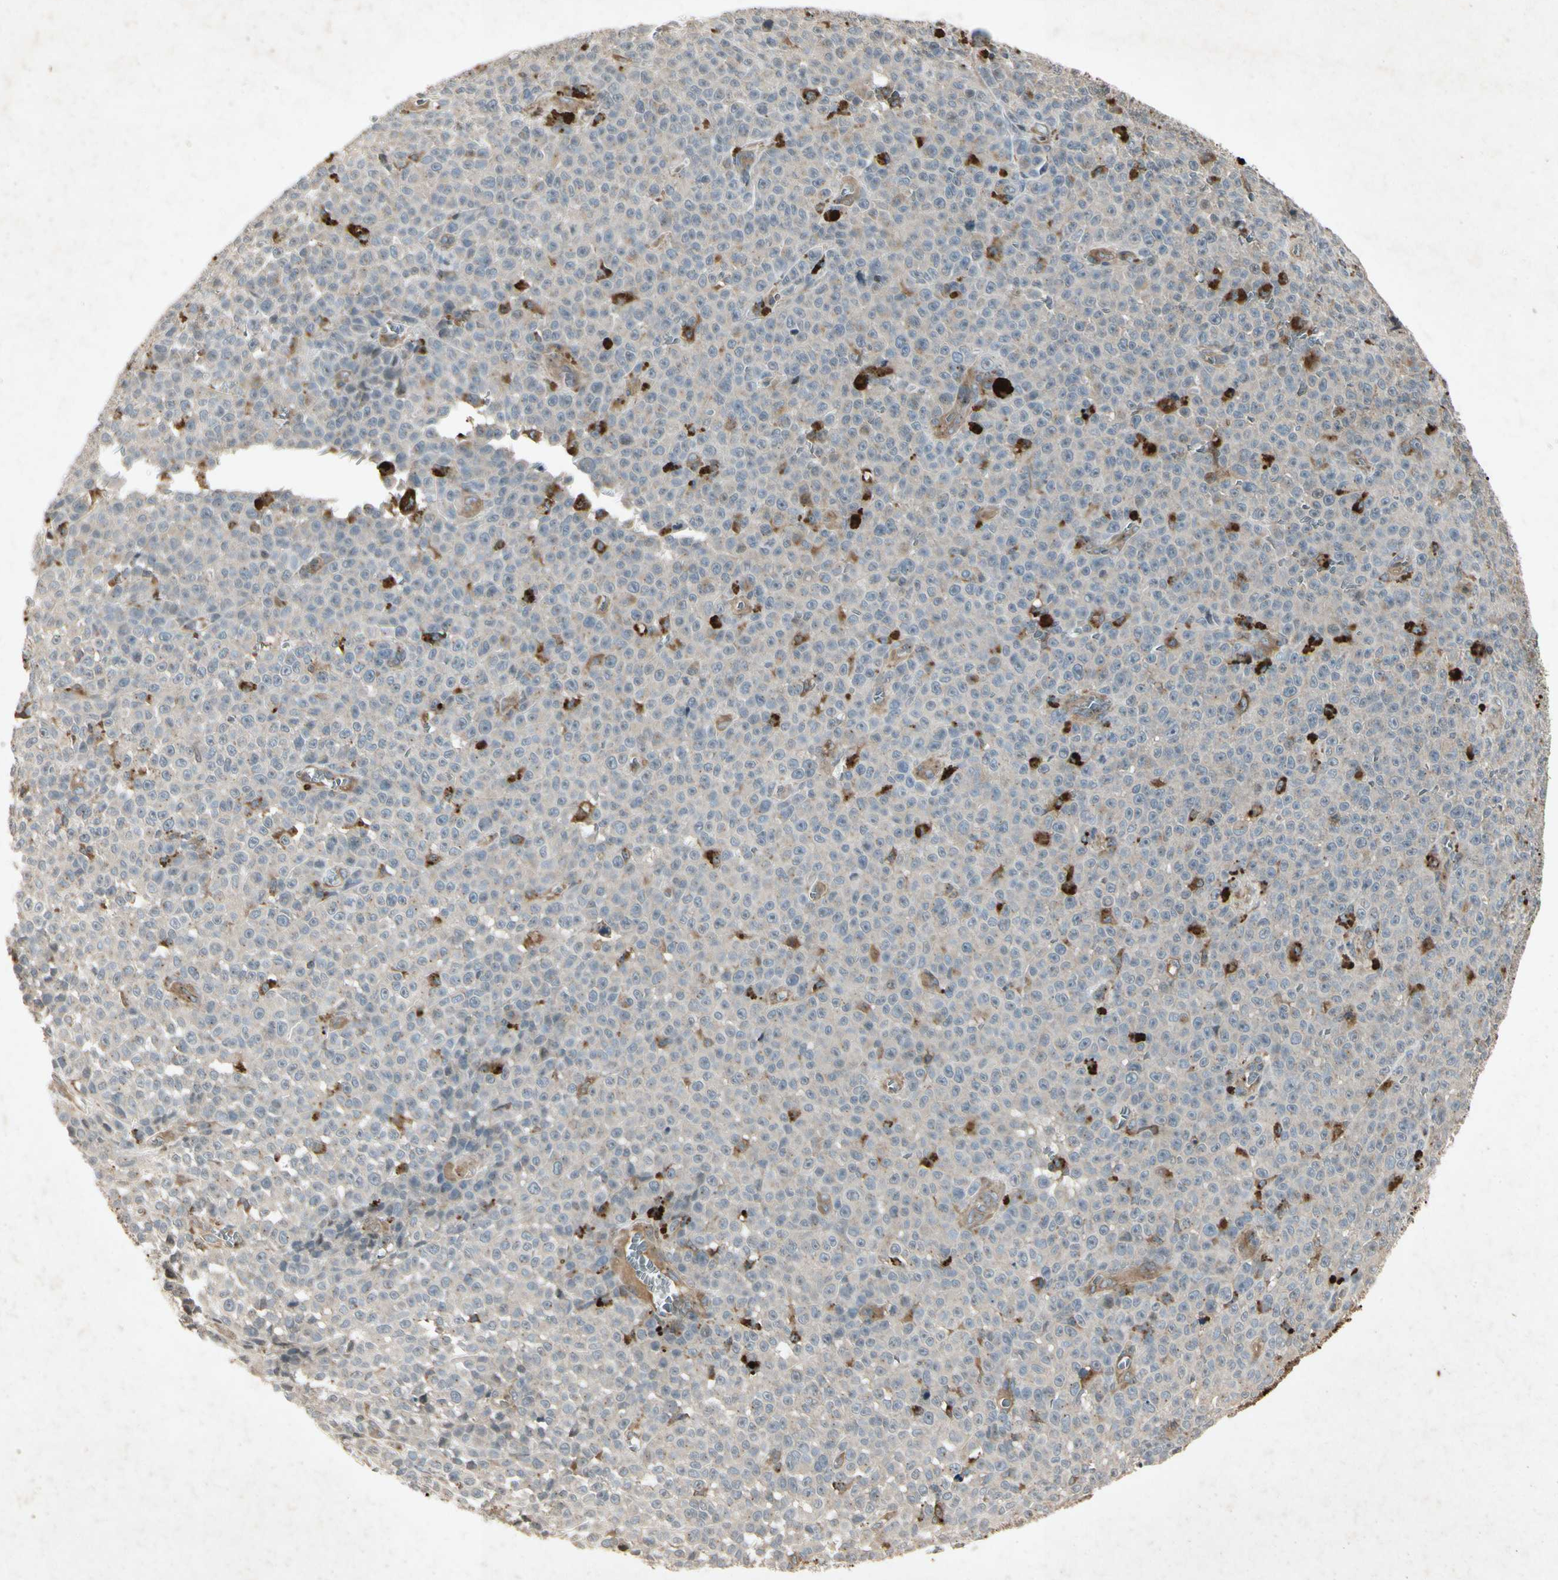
{"staining": {"intensity": "moderate", "quantity": "<25%", "location": "cytoplasmic/membranous"}, "tissue": "melanoma", "cell_type": "Tumor cells", "image_type": "cancer", "snomed": [{"axis": "morphology", "description": "Malignant melanoma, NOS"}, {"axis": "topography", "description": "Skin"}], "caption": "Protein expression analysis of human malignant melanoma reveals moderate cytoplasmic/membranous staining in about <25% of tumor cells.", "gene": "TEK", "patient": {"sex": "female", "age": 82}}